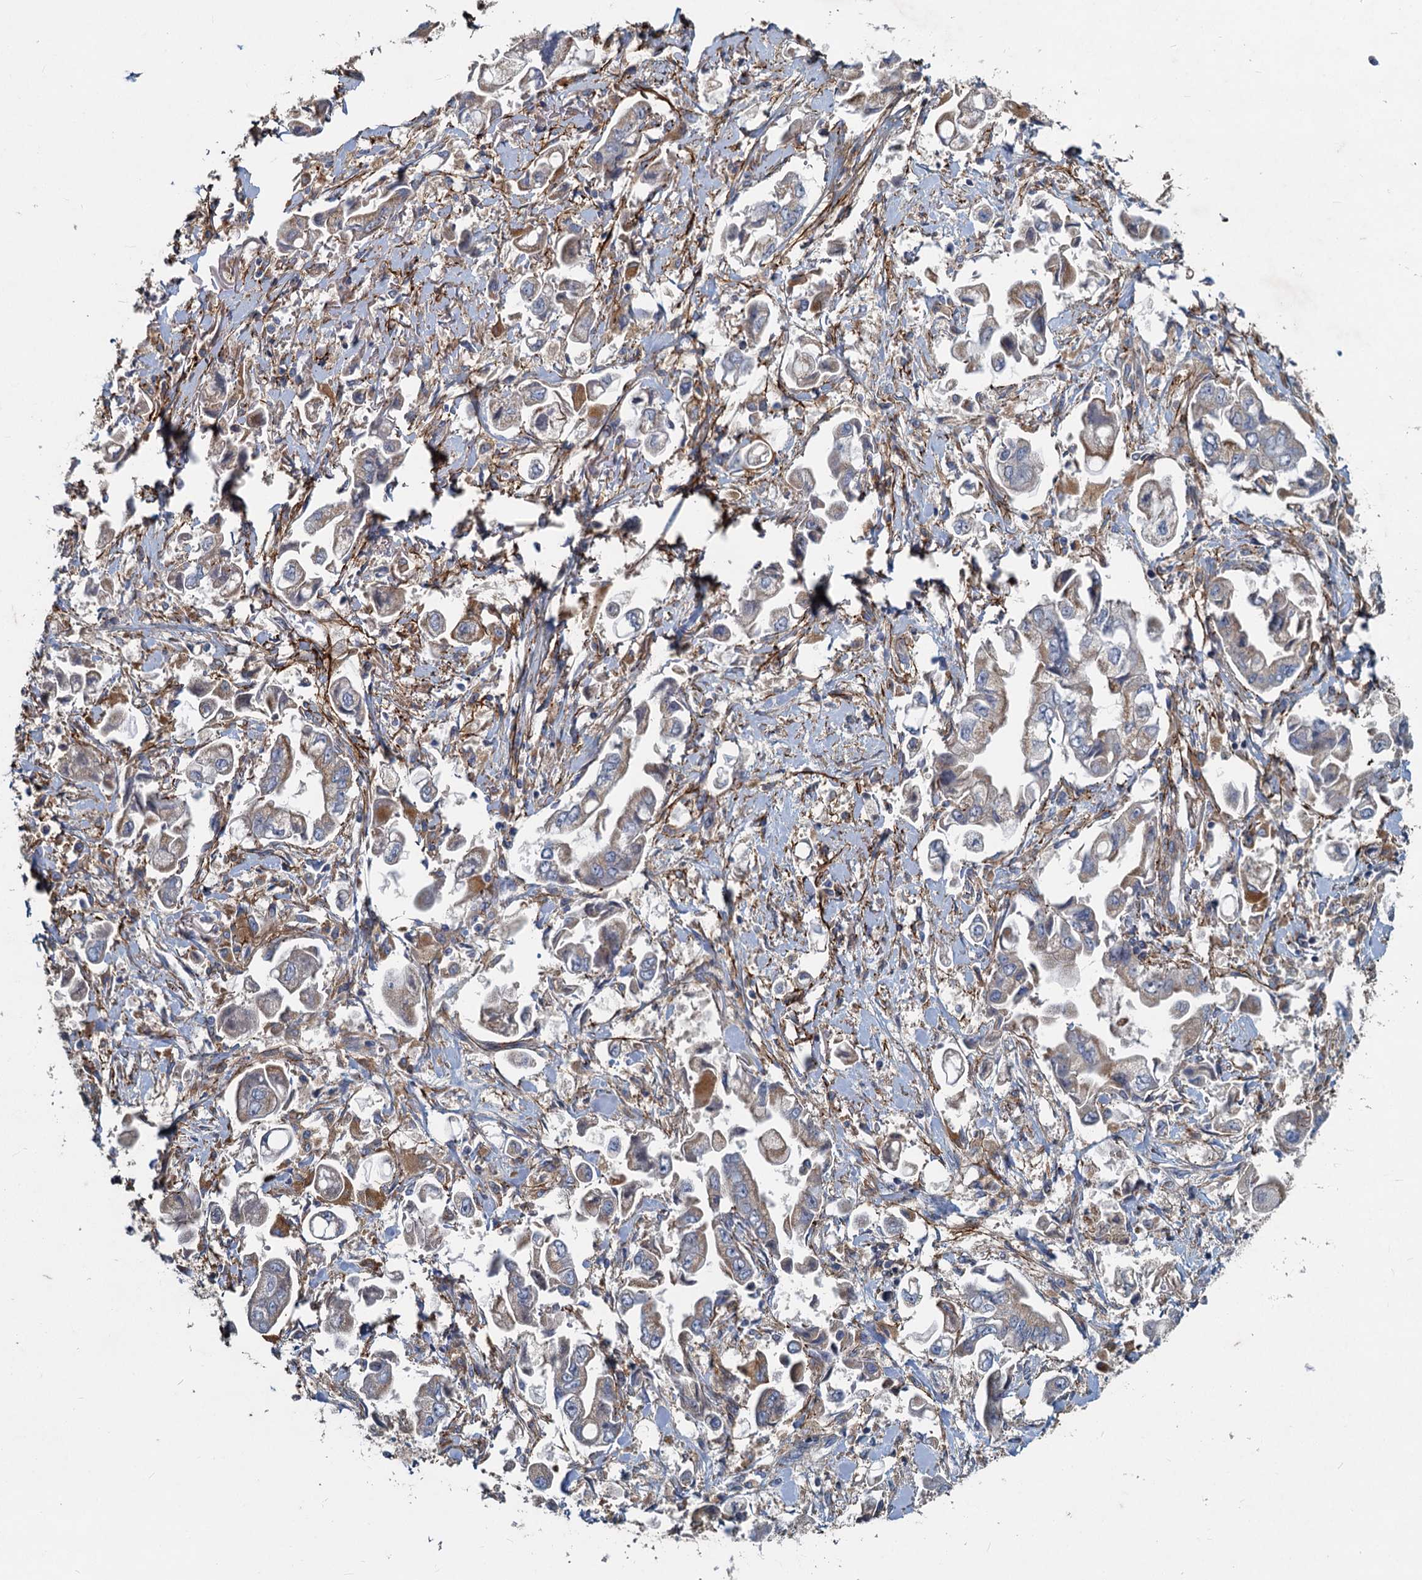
{"staining": {"intensity": "weak", "quantity": "<25%", "location": "cytoplasmic/membranous"}, "tissue": "stomach cancer", "cell_type": "Tumor cells", "image_type": "cancer", "snomed": [{"axis": "morphology", "description": "Adenocarcinoma, NOS"}, {"axis": "topography", "description": "Stomach"}], "caption": "The IHC photomicrograph has no significant positivity in tumor cells of stomach cancer tissue.", "gene": "ADCY2", "patient": {"sex": "male", "age": 62}}